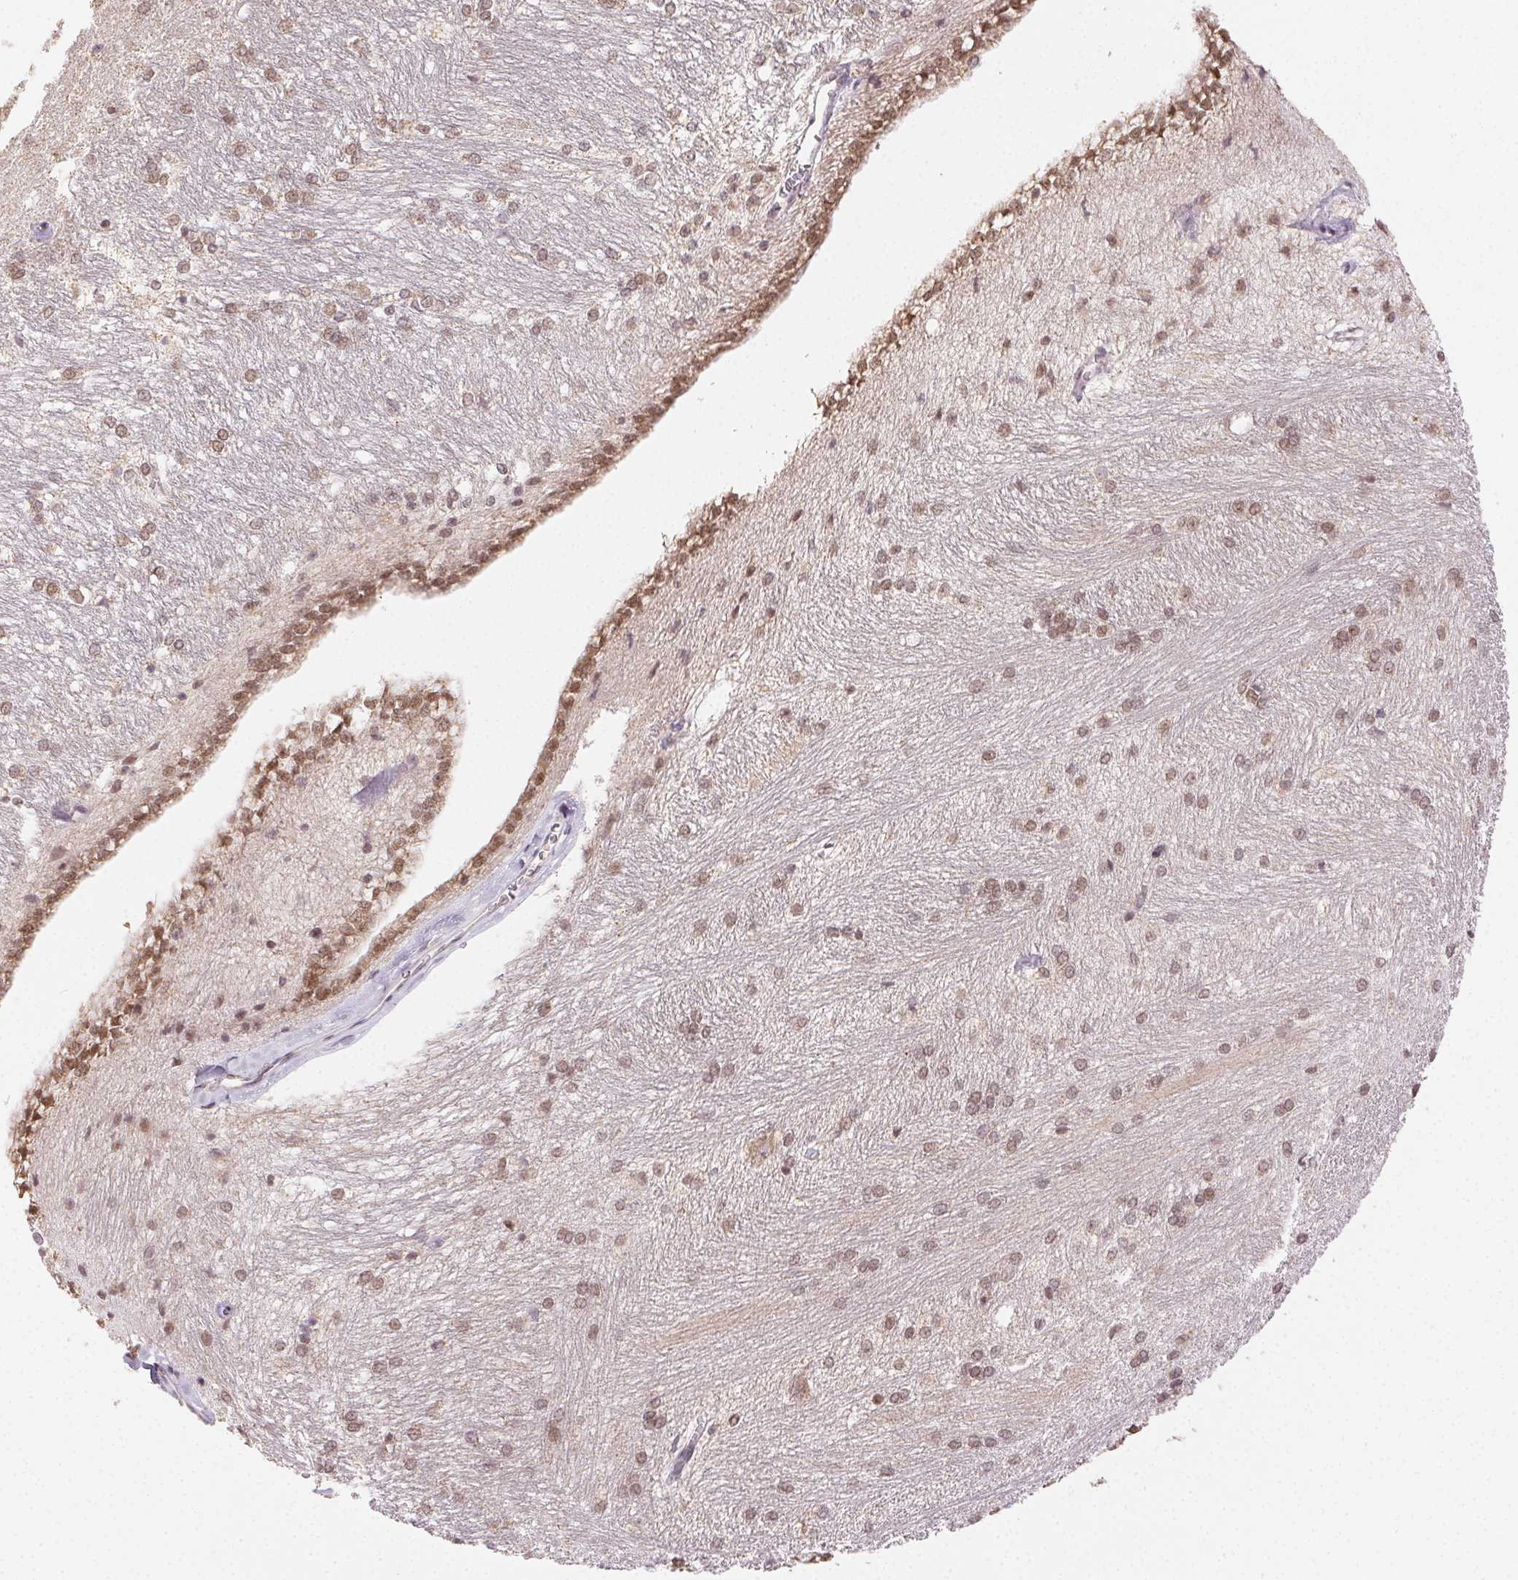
{"staining": {"intensity": "weak", "quantity": "<25%", "location": "nuclear"}, "tissue": "hippocampus", "cell_type": "Glial cells", "image_type": "normal", "snomed": [{"axis": "morphology", "description": "Normal tissue, NOS"}, {"axis": "topography", "description": "Cerebral cortex"}, {"axis": "topography", "description": "Hippocampus"}], "caption": "A high-resolution image shows IHC staining of unremarkable hippocampus, which reveals no significant positivity in glial cells. Nuclei are stained in blue.", "gene": "PIWIL4", "patient": {"sex": "female", "age": 19}}